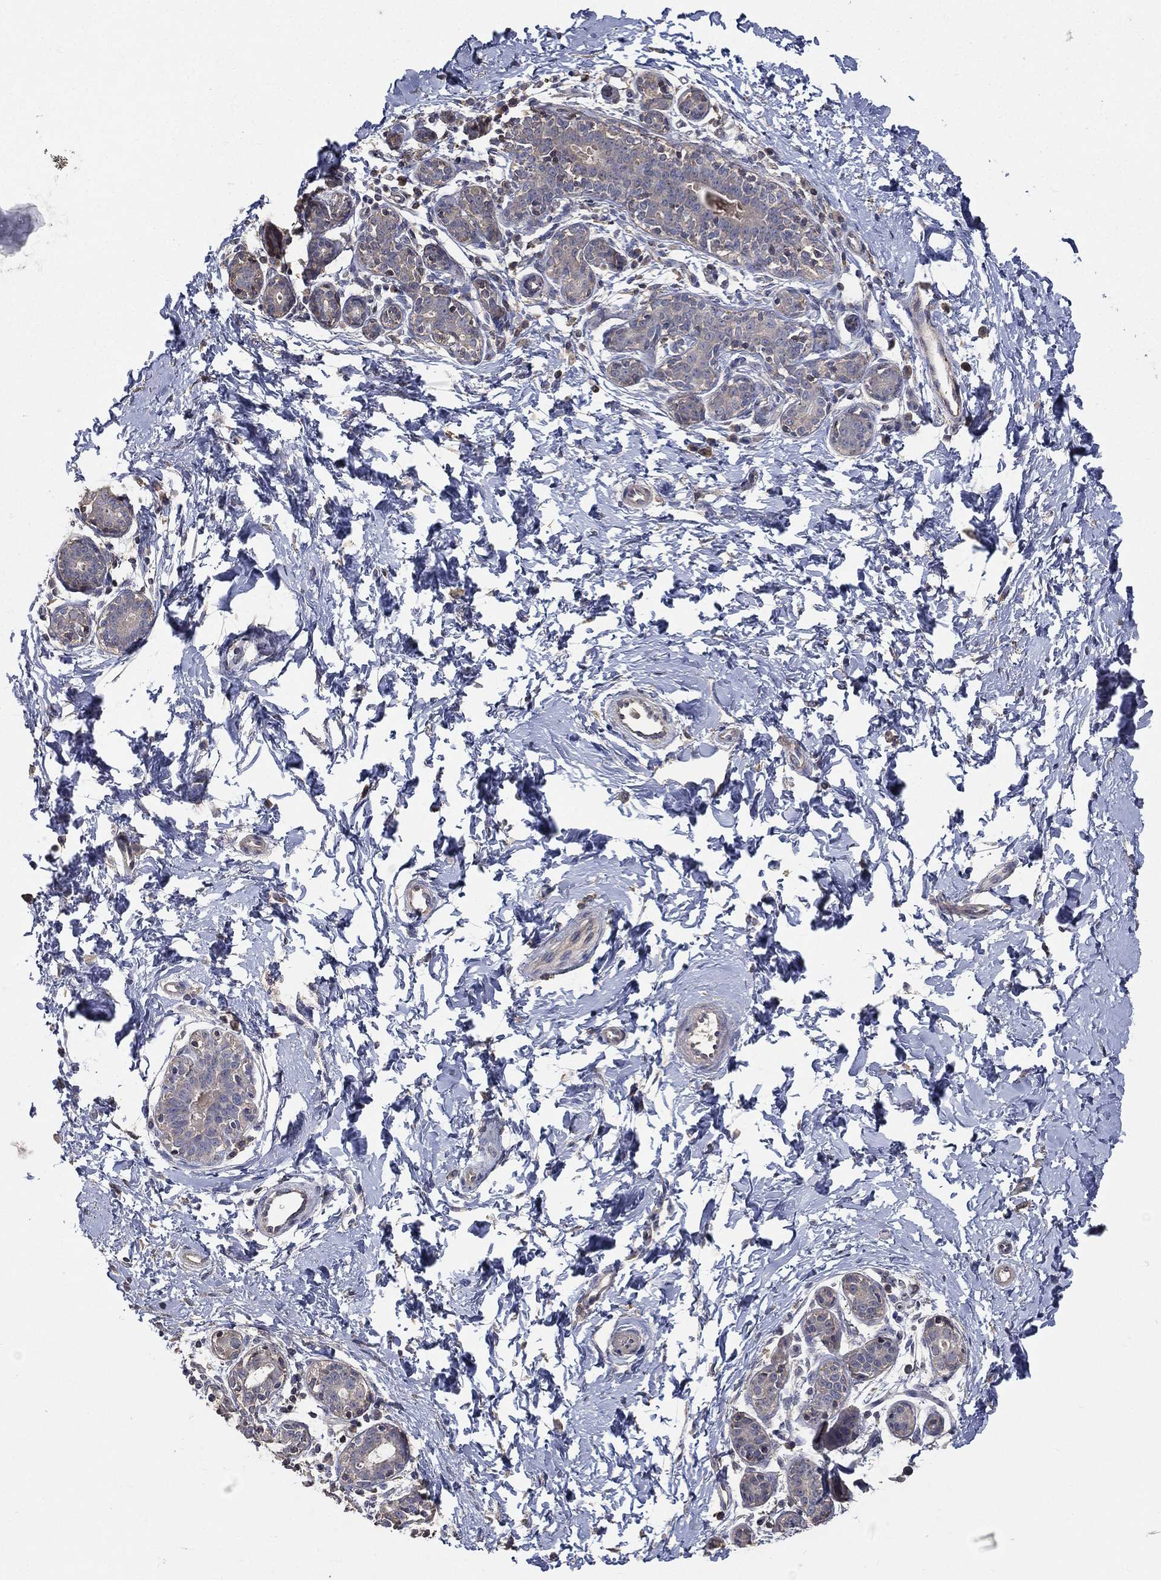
{"staining": {"intensity": "negative", "quantity": "none", "location": "none"}, "tissue": "breast", "cell_type": "Glandular cells", "image_type": "normal", "snomed": [{"axis": "morphology", "description": "Normal tissue, NOS"}, {"axis": "topography", "description": "Breast"}], "caption": "High power microscopy micrograph of an immunohistochemistry (IHC) micrograph of normal breast, revealing no significant expression in glandular cells.", "gene": "SNAP25", "patient": {"sex": "female", "age": 37}}